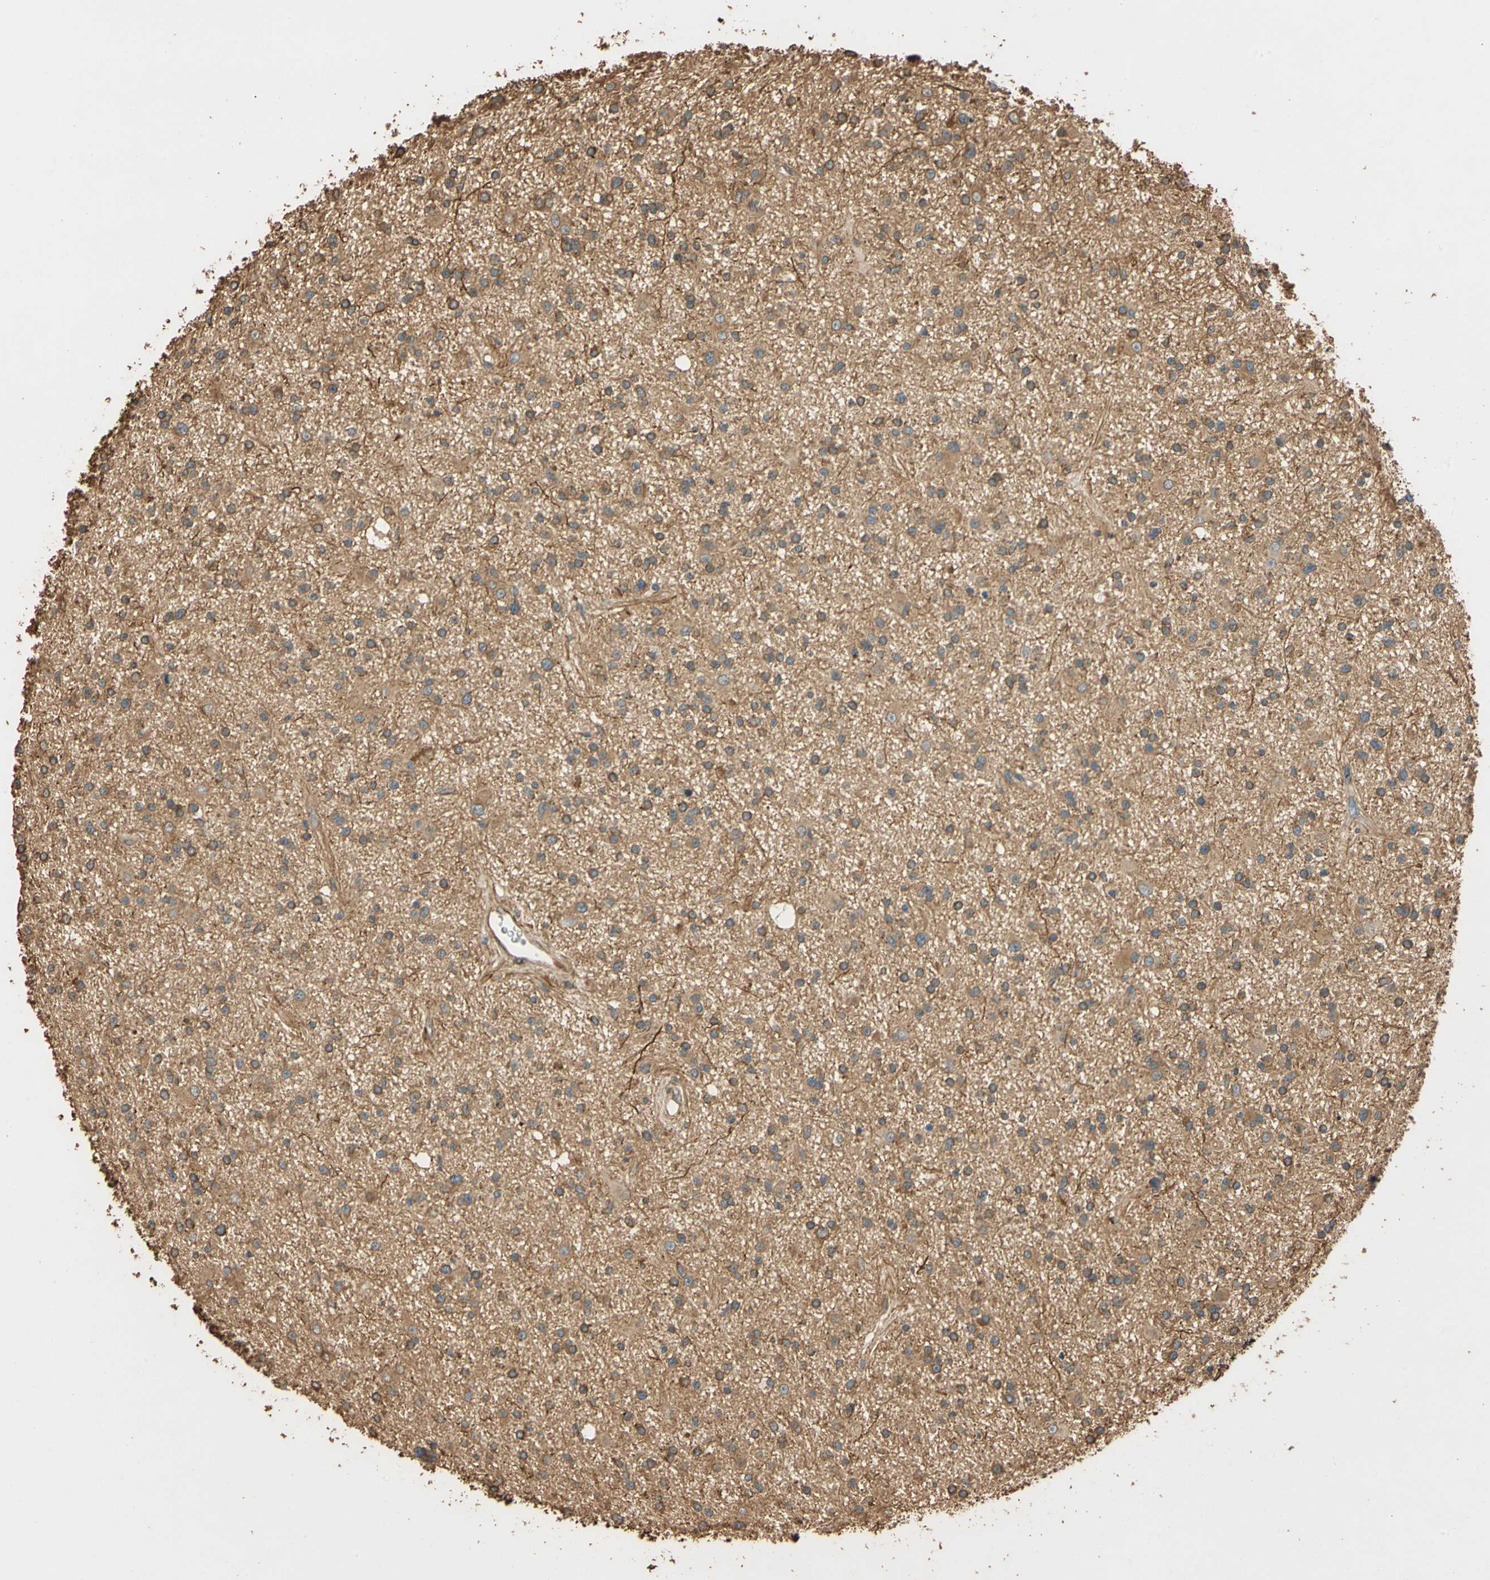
{"staining": {"intensity": "moderate", "quantity": "<25%", "location": "cytoplasmic/membranous"}, "tissue": "glioma", "cell_type": "Tumor cells", "image_type": "cancer", "snomed": [{"axis": "morphology", "description": "Glioma, malignant, High grade"}, {"axis": "topography", "description": "Brain"}], "caption": "An immunohistochemistry histopathology image of tumor tissue is shown. Protein staining in brown highlights moderate cytoplasmic/membranous positivity in malignant glioma (high-grade) within tumor cells. The protein is shown in brown color, while the nuclei are stained blue.", "gene": "MGRN1", "patient": {"sex": "male", "age": 33}}